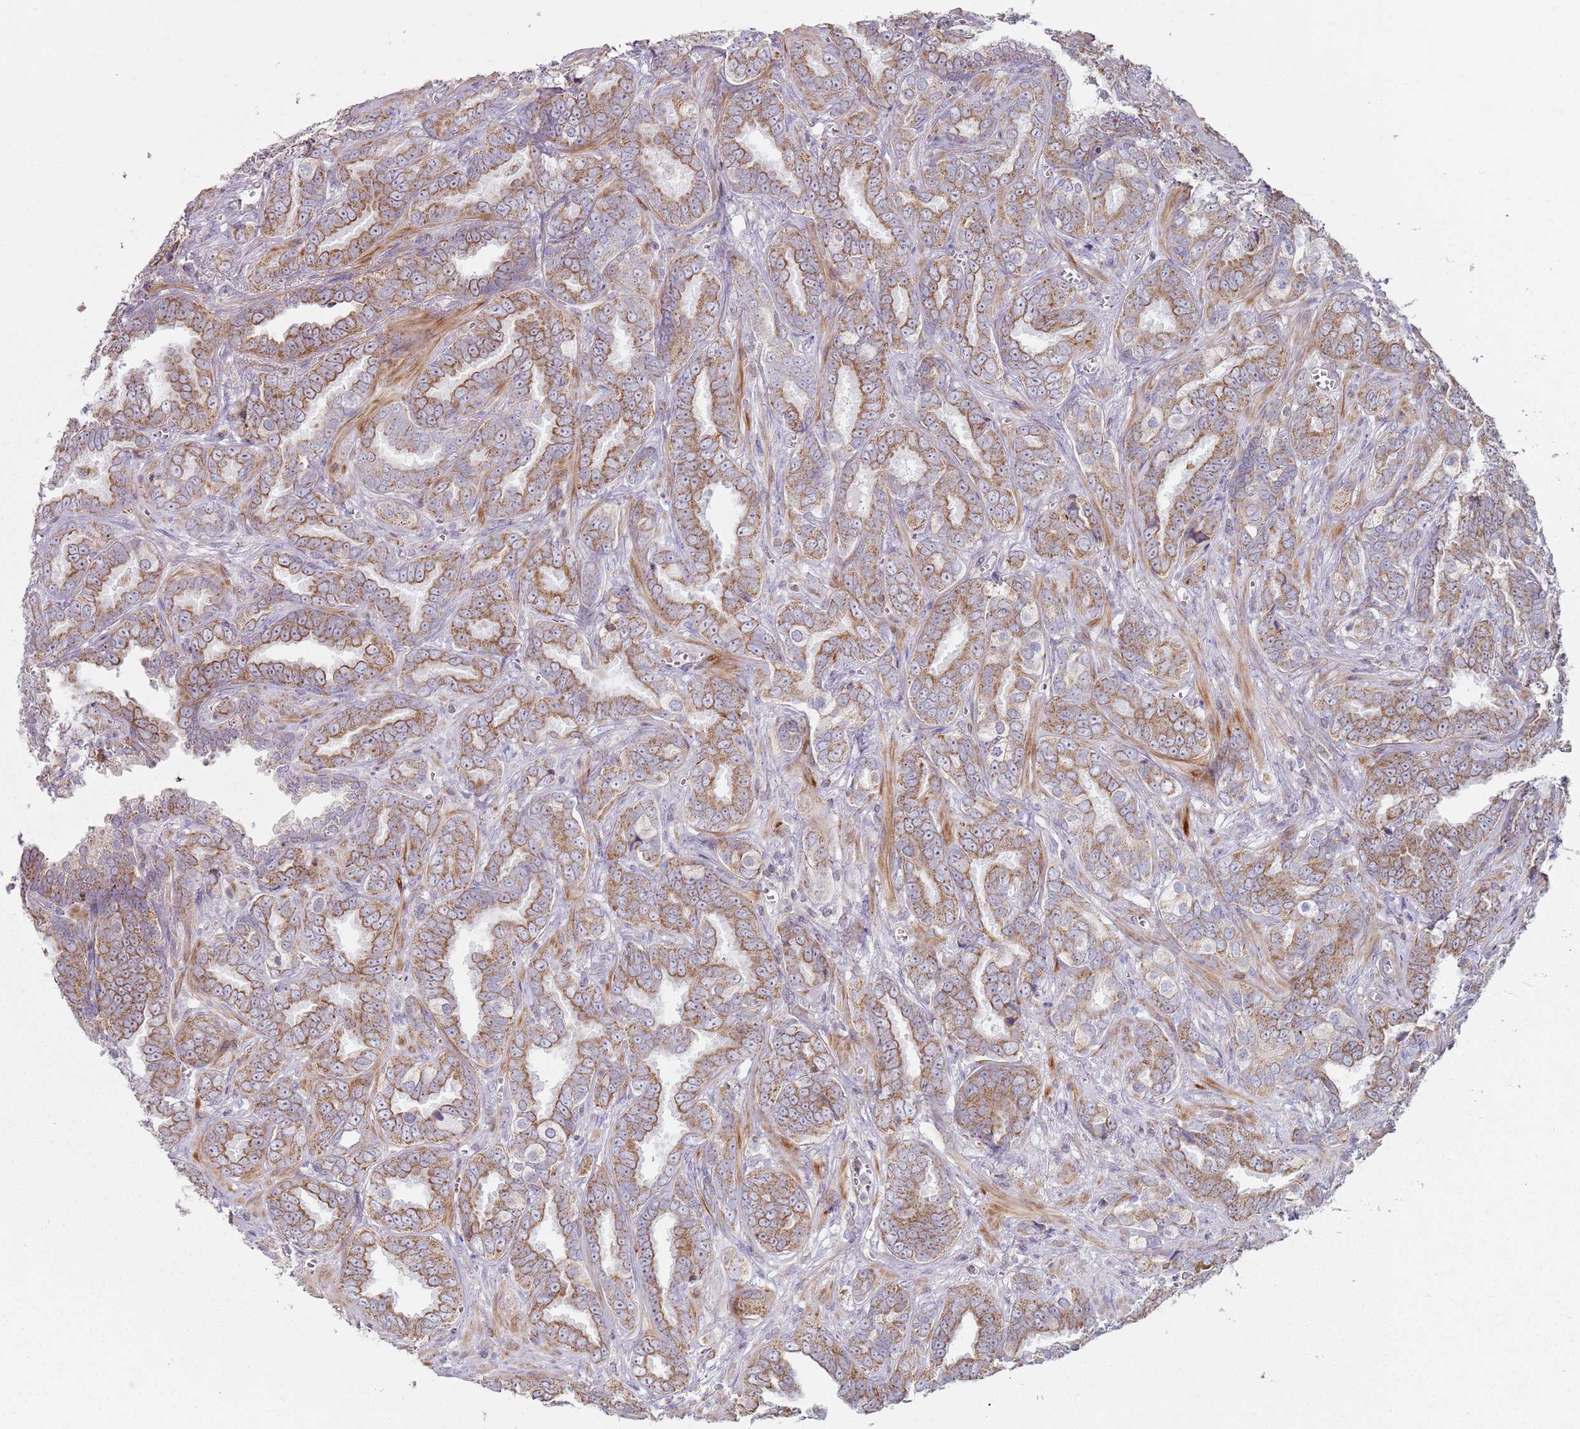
{"staining": {"intensity": "moderate", "quantity": ">75%", "location": "cytoplasmic/membranous"}, "tissue": "prostate cancer", "cell_type": "Tumor cells", "image_type": "cancer", "snomed": [{"axis": "morphology", "description": "Adenocarcinoma, High grade"}, {"axis": "topography", "description": "Prostate"}], "caption": "A medium amount of moderate cytoplasmic/membranous positivity is present in approximately >75% of tumor cells in adenocarcinoma (high-grade) (prostate) tissue.", "gene": "GAS8", "patient": {"sex": "male", "age": 67}}